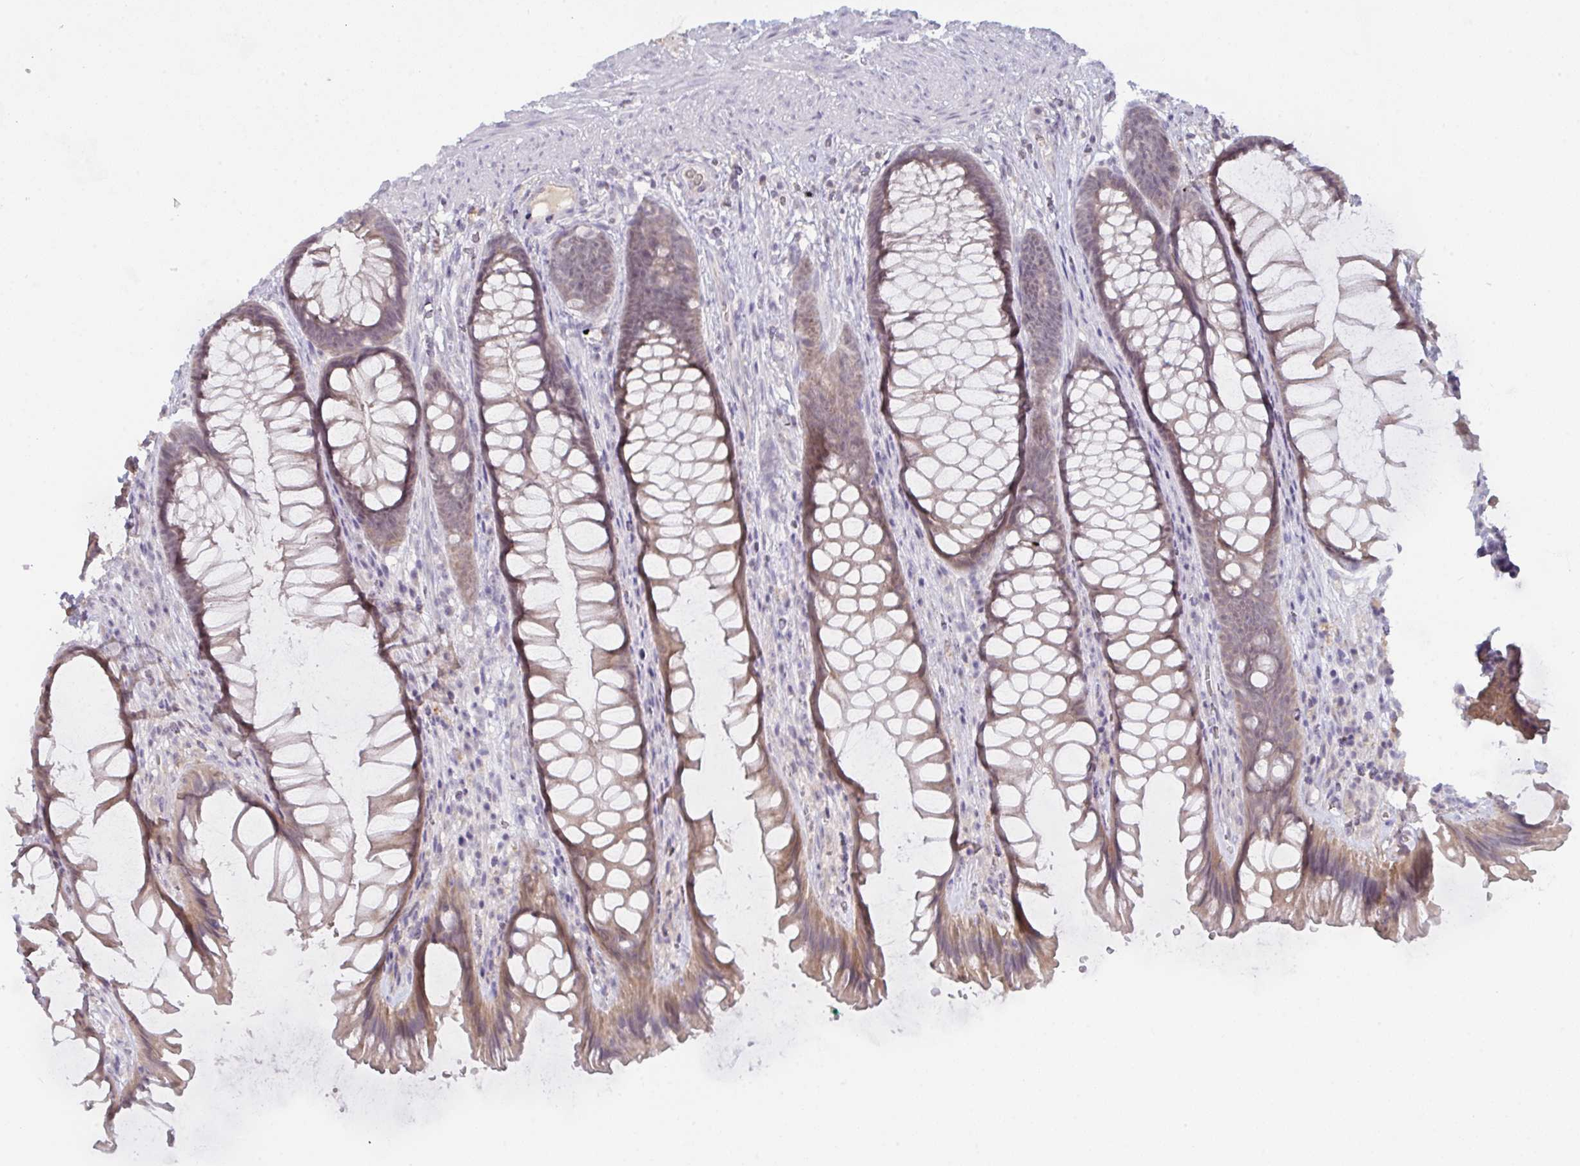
{"staining": {"intensity": "moderate", "quantity": ">75%", "location": "cytoplasmic/membranous"}, "tissue": "rectum", "cell_type": "Glandular cells", "image_type": "normal", "snomed": [{"axis": "morphology", "description": "Normal tissue, NOS"}, {"axis": "topography", "description": "Rectum"}], "caption": "Moderate cytoplasmic/membranous staining is present in about >75% of glandular cells in normal rectum. (IHC, brightfield microscopy, high magnification).", "gene": "ZNF784", "patient": {"sex": "male", "age": 53}}